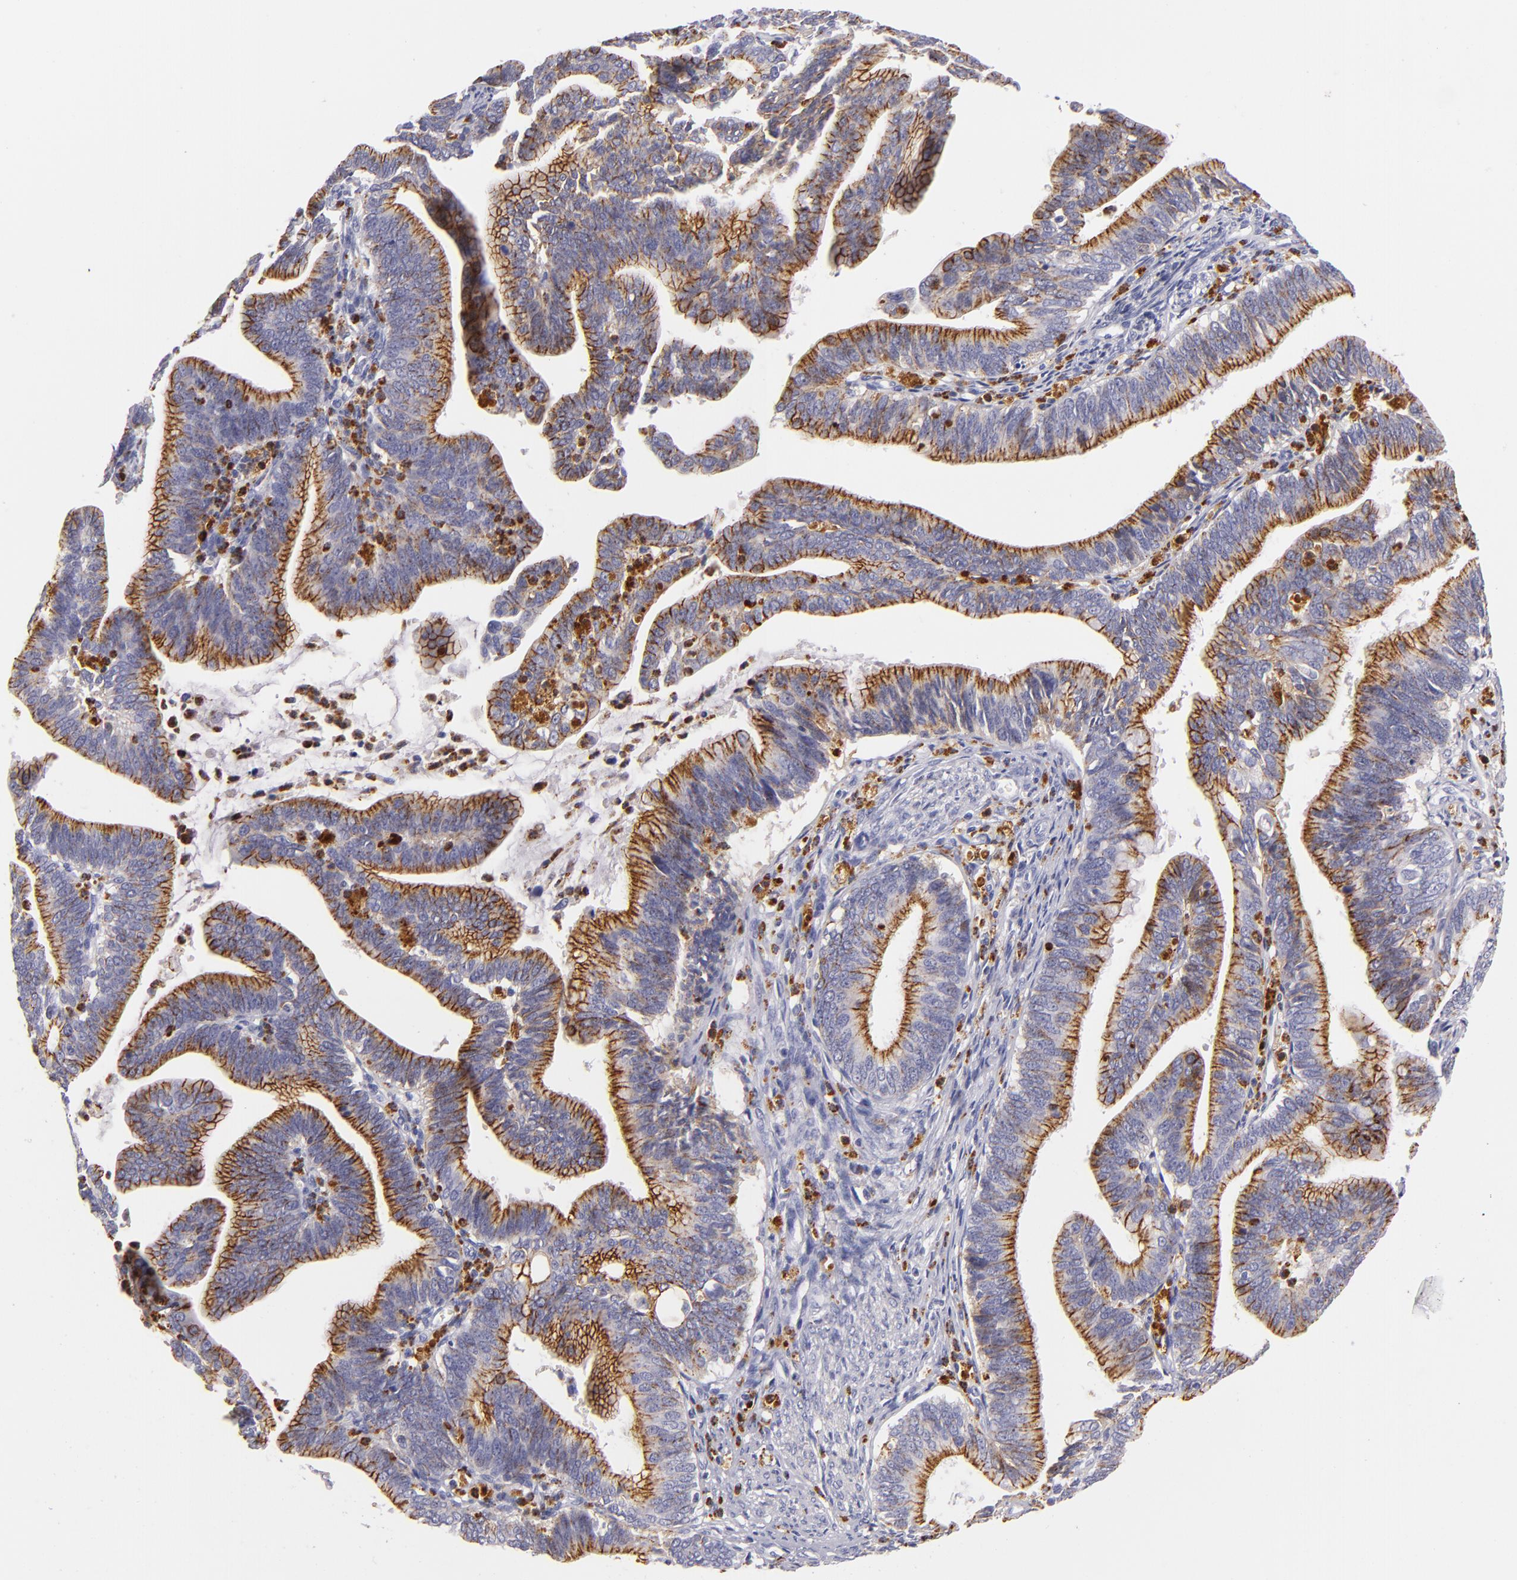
{"staining": {"intensity": "strong", "quantity": ">75%", "location": "cytoplasmic/membranous"}, "tissue": "cervical cancer", "cell_type": "Tumor cells", "image_type": "cancer", "snomed": [{"axis": "morphology", "description": "Adenocarcinoma, NOS"}, {"axis": "topography", "description": "Cervix"}], "caption": "This photomicrograph reveals IHC staining of human cervical adenocarcinoma, with high strong cytoplasmic/membranous positivity in about >75% of tumor cells.", "gene": "CDH3", "patient": {"sex": "female", "age": 47}}